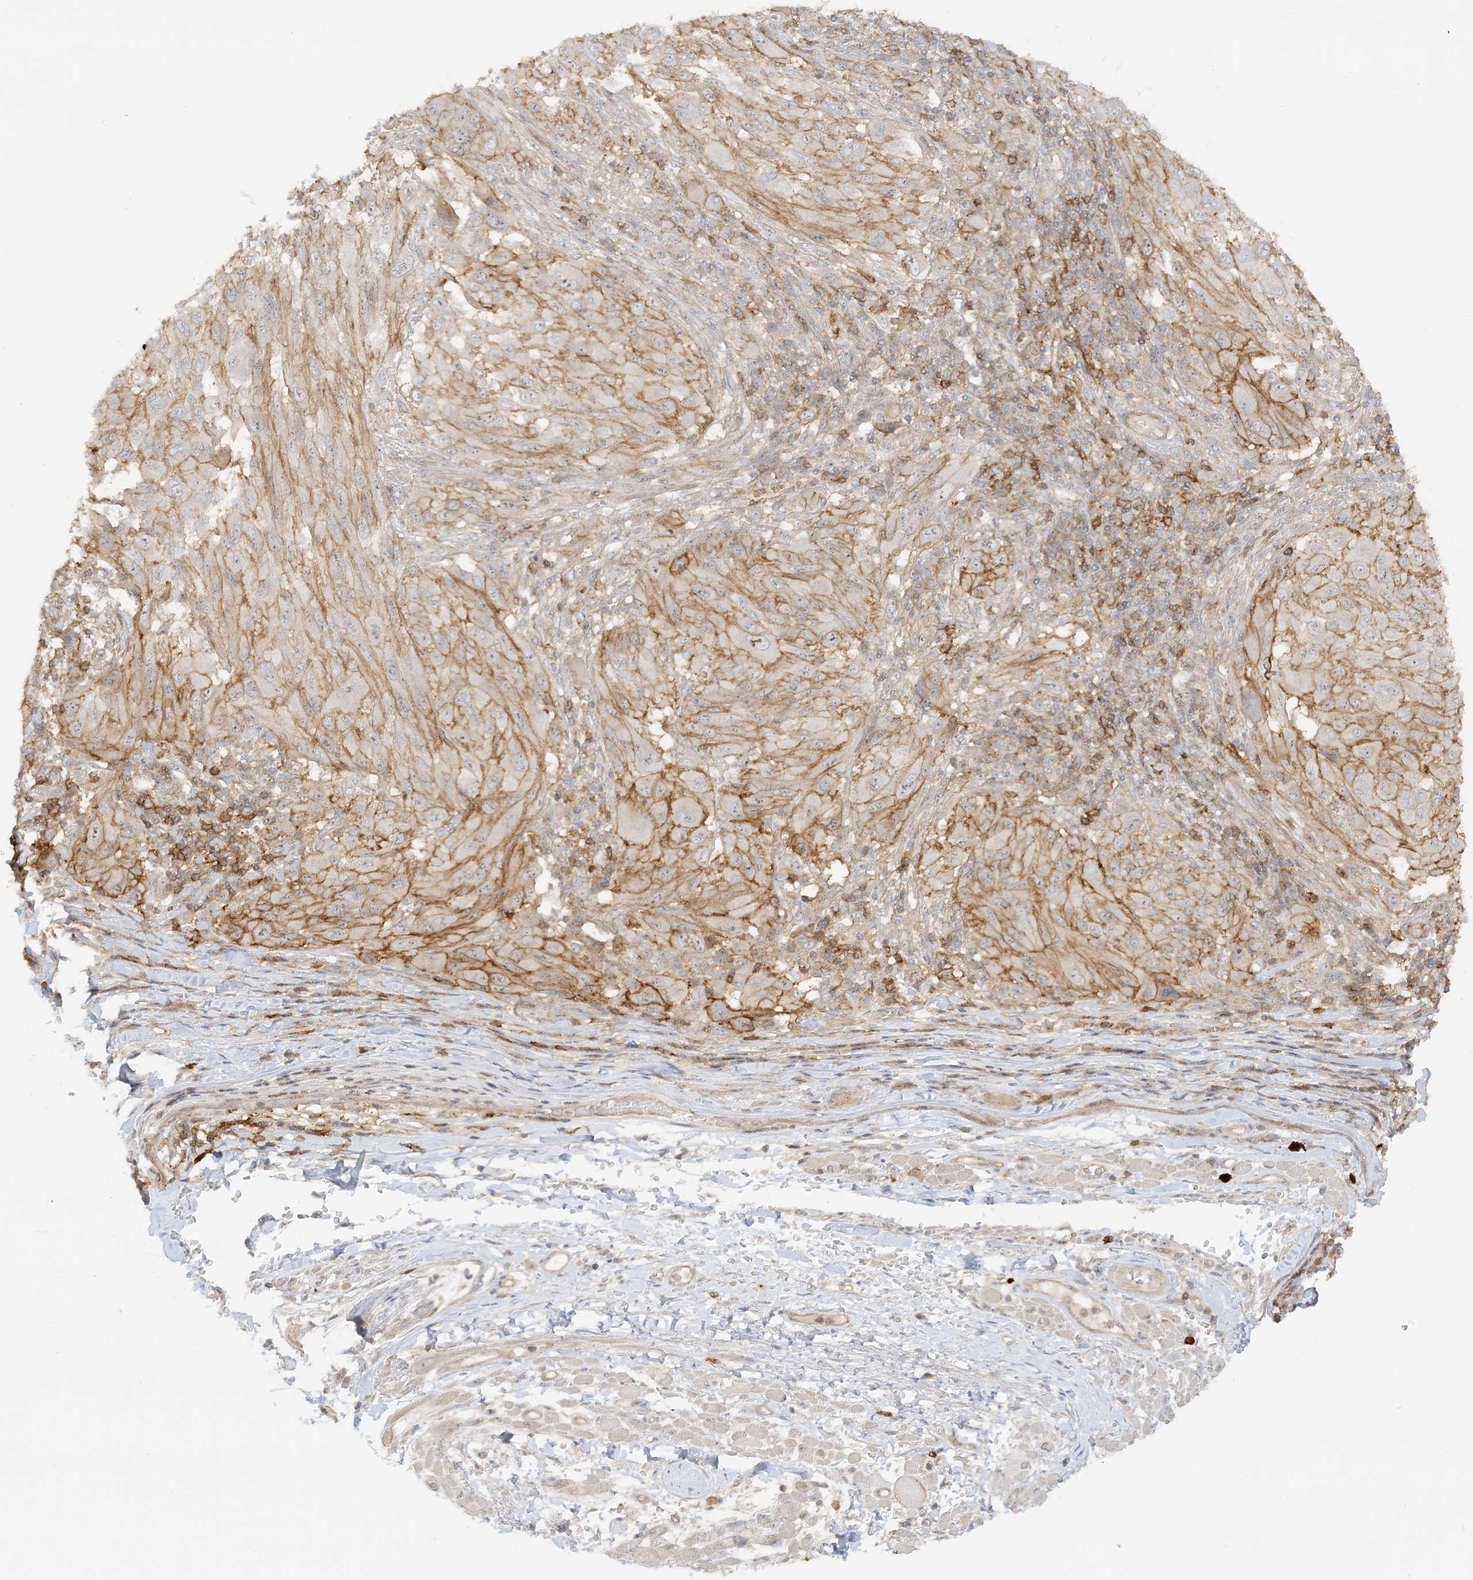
{"staining": {"intensity": "moderate", "quantity": ">75%", "location": "cytoplasmic/membranous"}, "tissue": "melanoma", "cell_type": "Tumor cells", "image_type": "cancer", "snomed": [{"axis": "morphology", "description": "Malignant melanoma, NOS"}, {"axis": "topography", "description": "Skin"}], "caption": "Immunohistochemical staining of human malignant melanoma reveals moderate cytoplasmic/membranous protein staining in about >75% of tumor cells.", "gene": "ETAA1", "patient": {"sex": "female", "age": 91}}